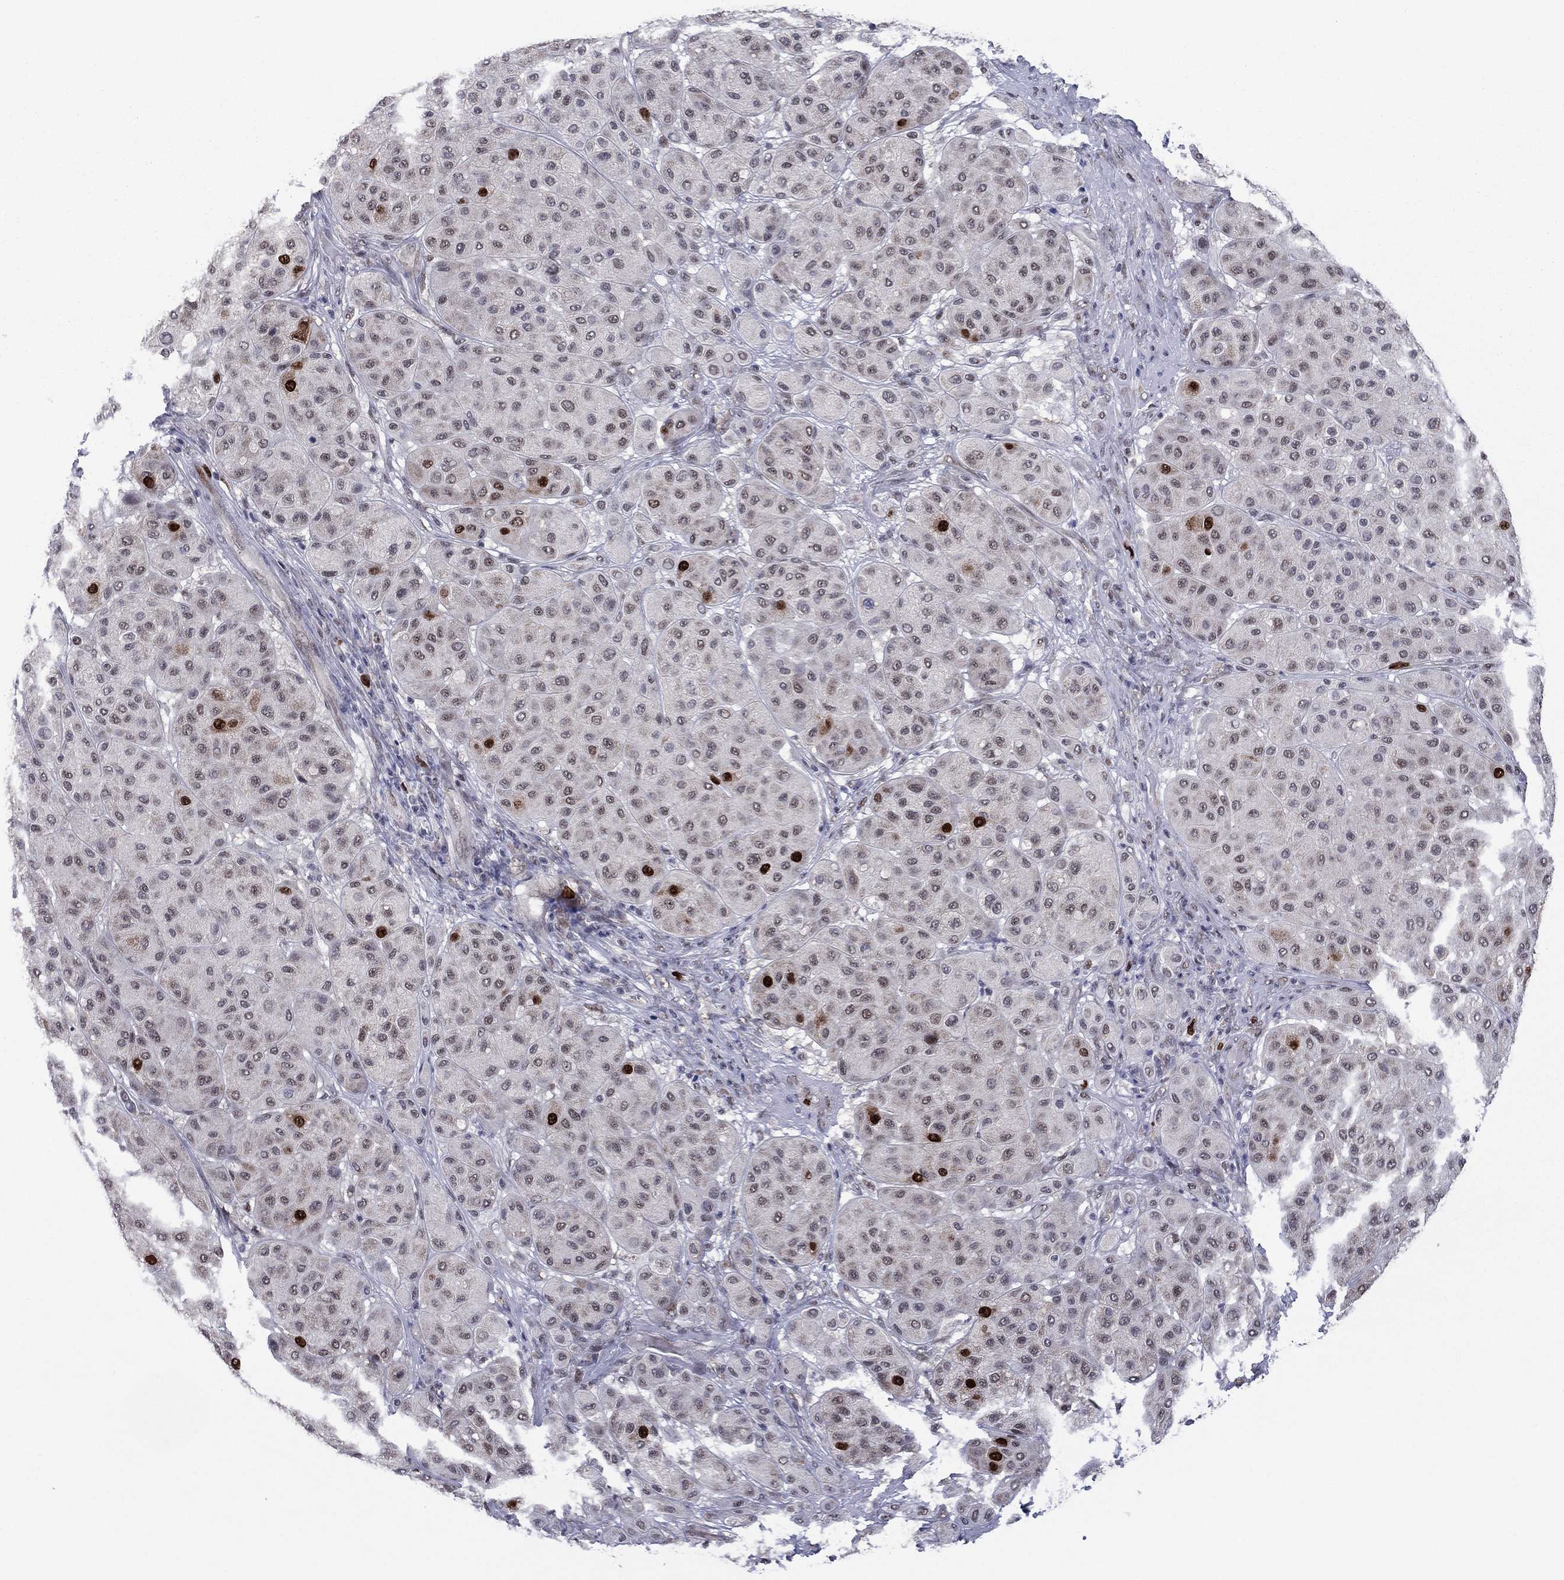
{"staining": {"intensity": "strong", "quantity": "<25%", "location": "nuclear"}, "tissue": "melanoma", "cell_type": "Tumor cells", "image_type": "cancer", "snomed": [{"axis": "morphology", "description": "Malignant melanoma, Metastatic site"}, {"axis": "topography", "description": "Smooth muscle"}], "caption": "Protein expression analysis of malignant melanoma (metastatic site) displays strong nuclear positivity in approximately <25% of tumor cells. (DAB = brown stain, brightfield microscopy at high magnification).", "gene": "CDCA5", "patient": {"sex": "male", "age": 41}}